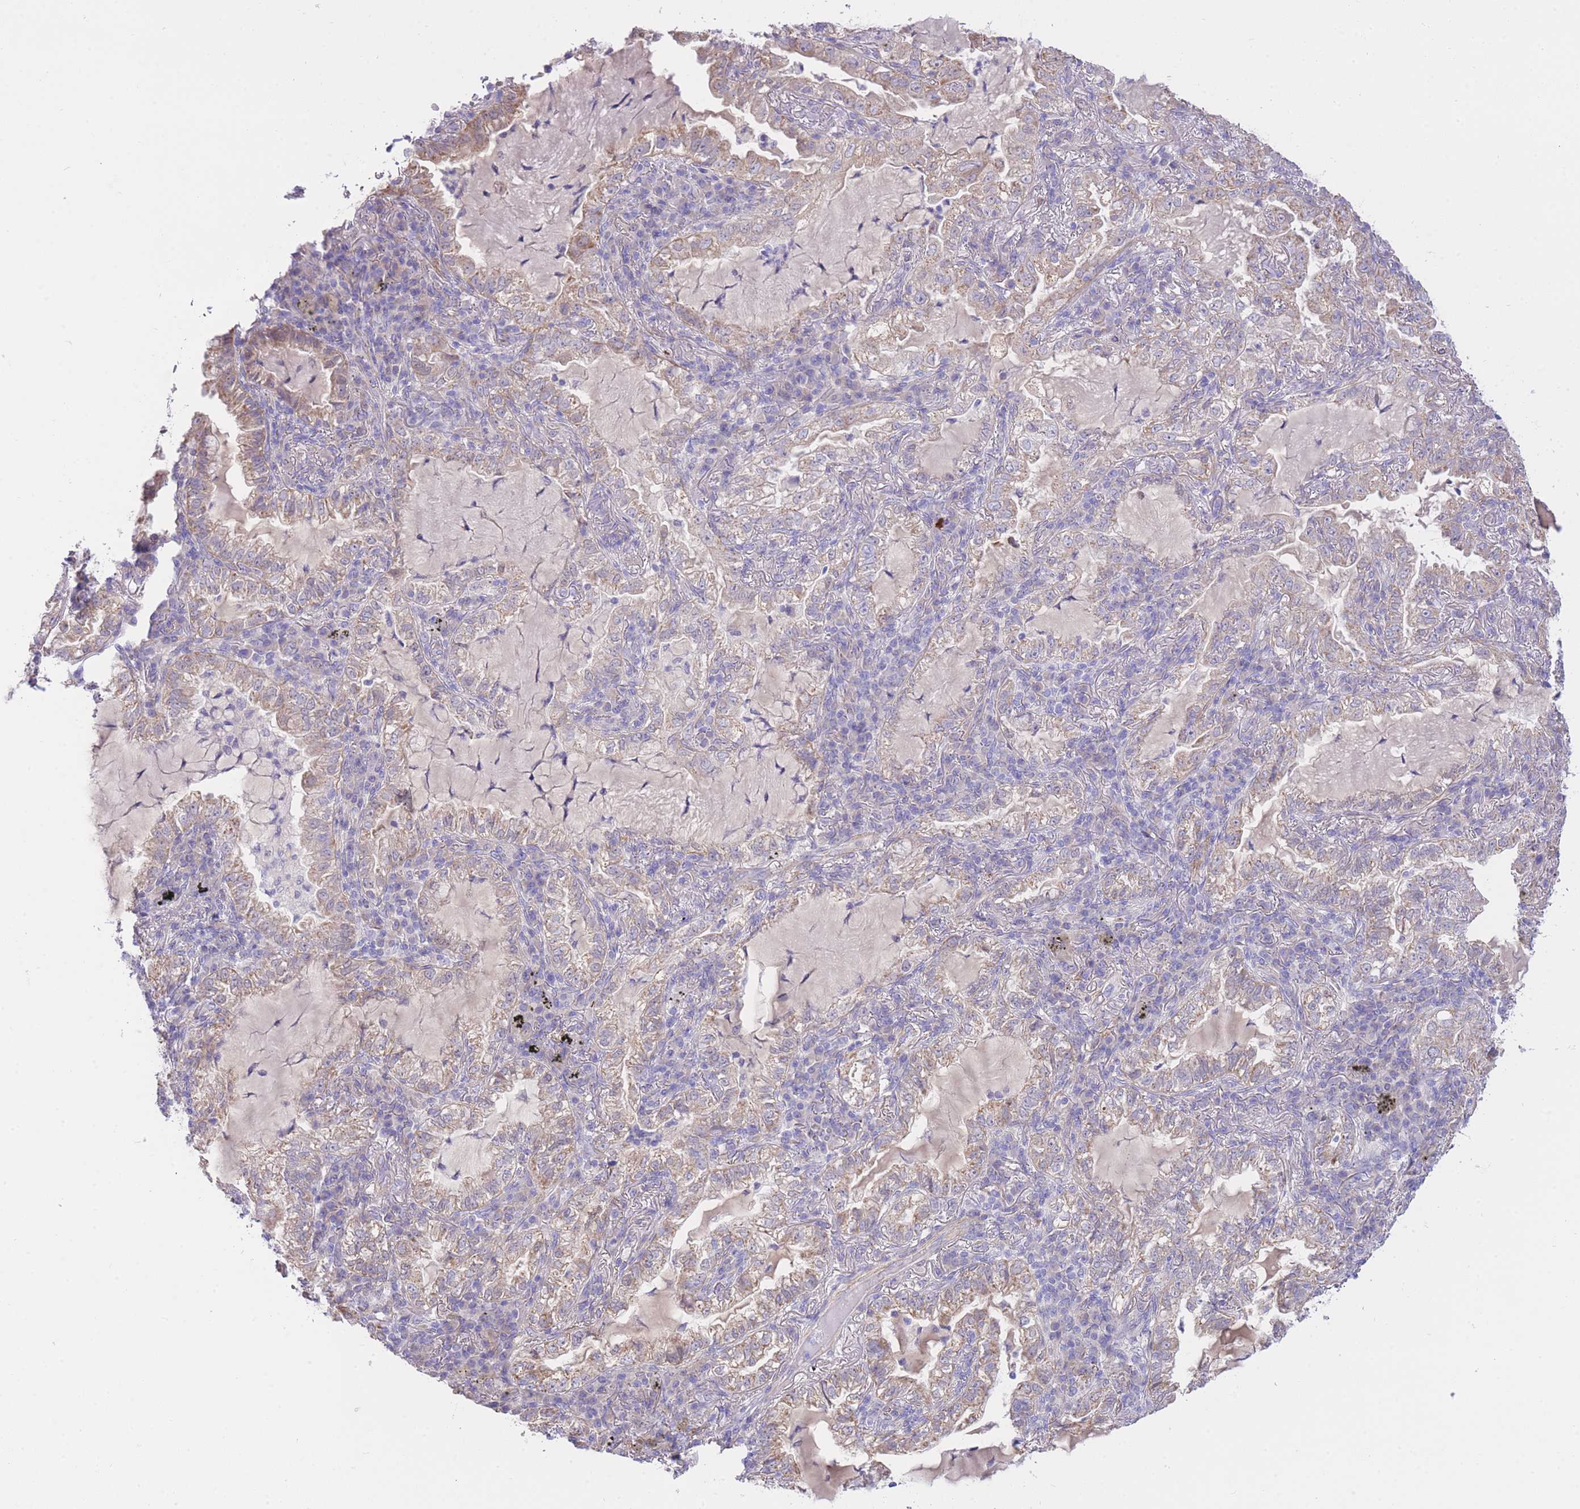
{"staining": {"intensity": "weak", "quantity": "25%-75%", "location": "cytoplasmic/membranous"}, "tissue": "lung cancer", "cell_type": "Tumor cells", "image_type": "cancer", "snomed": [{"axis": "morphology", "description": "Adenocarcinoma, NOS"}, {"axis": "topography", "description": "Lung"}], "caption": "Lung adenocarcinoma stained for a protein reveals weak cytoplasmic/membranous positivity in tumor cells.", "gene": "PGM1", "patient": {"sex": "female", "age": 73}}